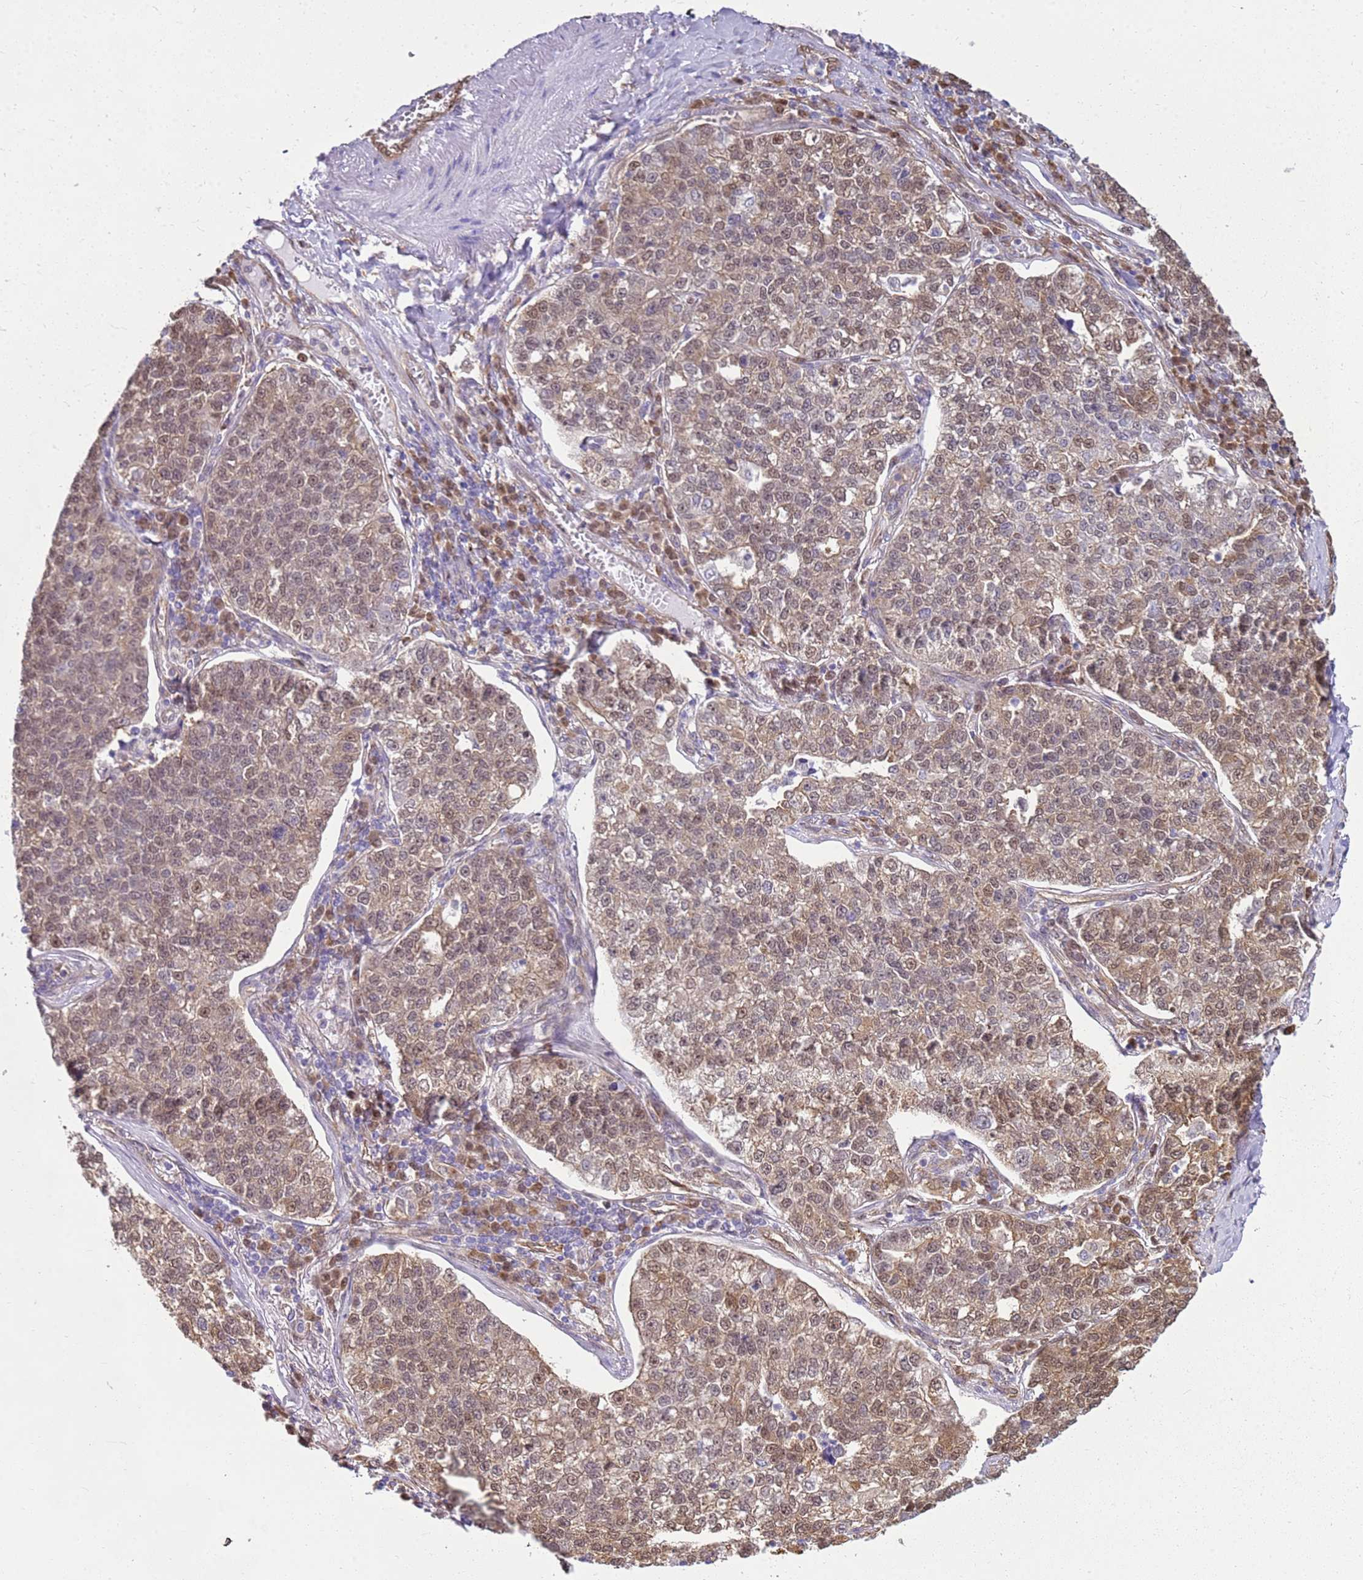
{"staining": {"intensity": "weak", "quantity": ">75%", "location": "cytoplasmic/membranous,nuclear"}, "tissue": "lung cancer", "cell_type": "Tumor cells", "image_type": "cancer", "snomed": [{"axis": "morphology", "description": "Adenocarcinoma, NOS"}, {"axis": "topography", "description": "Lung"}], "caption": "Lung adenocarcinoma stained for a protein demonstrates weak cytoplasmic/membranous and nuclear positivity in tumor cells.", "gene": "YWHAE", "patient": {"sex": "male", "age": 49}}